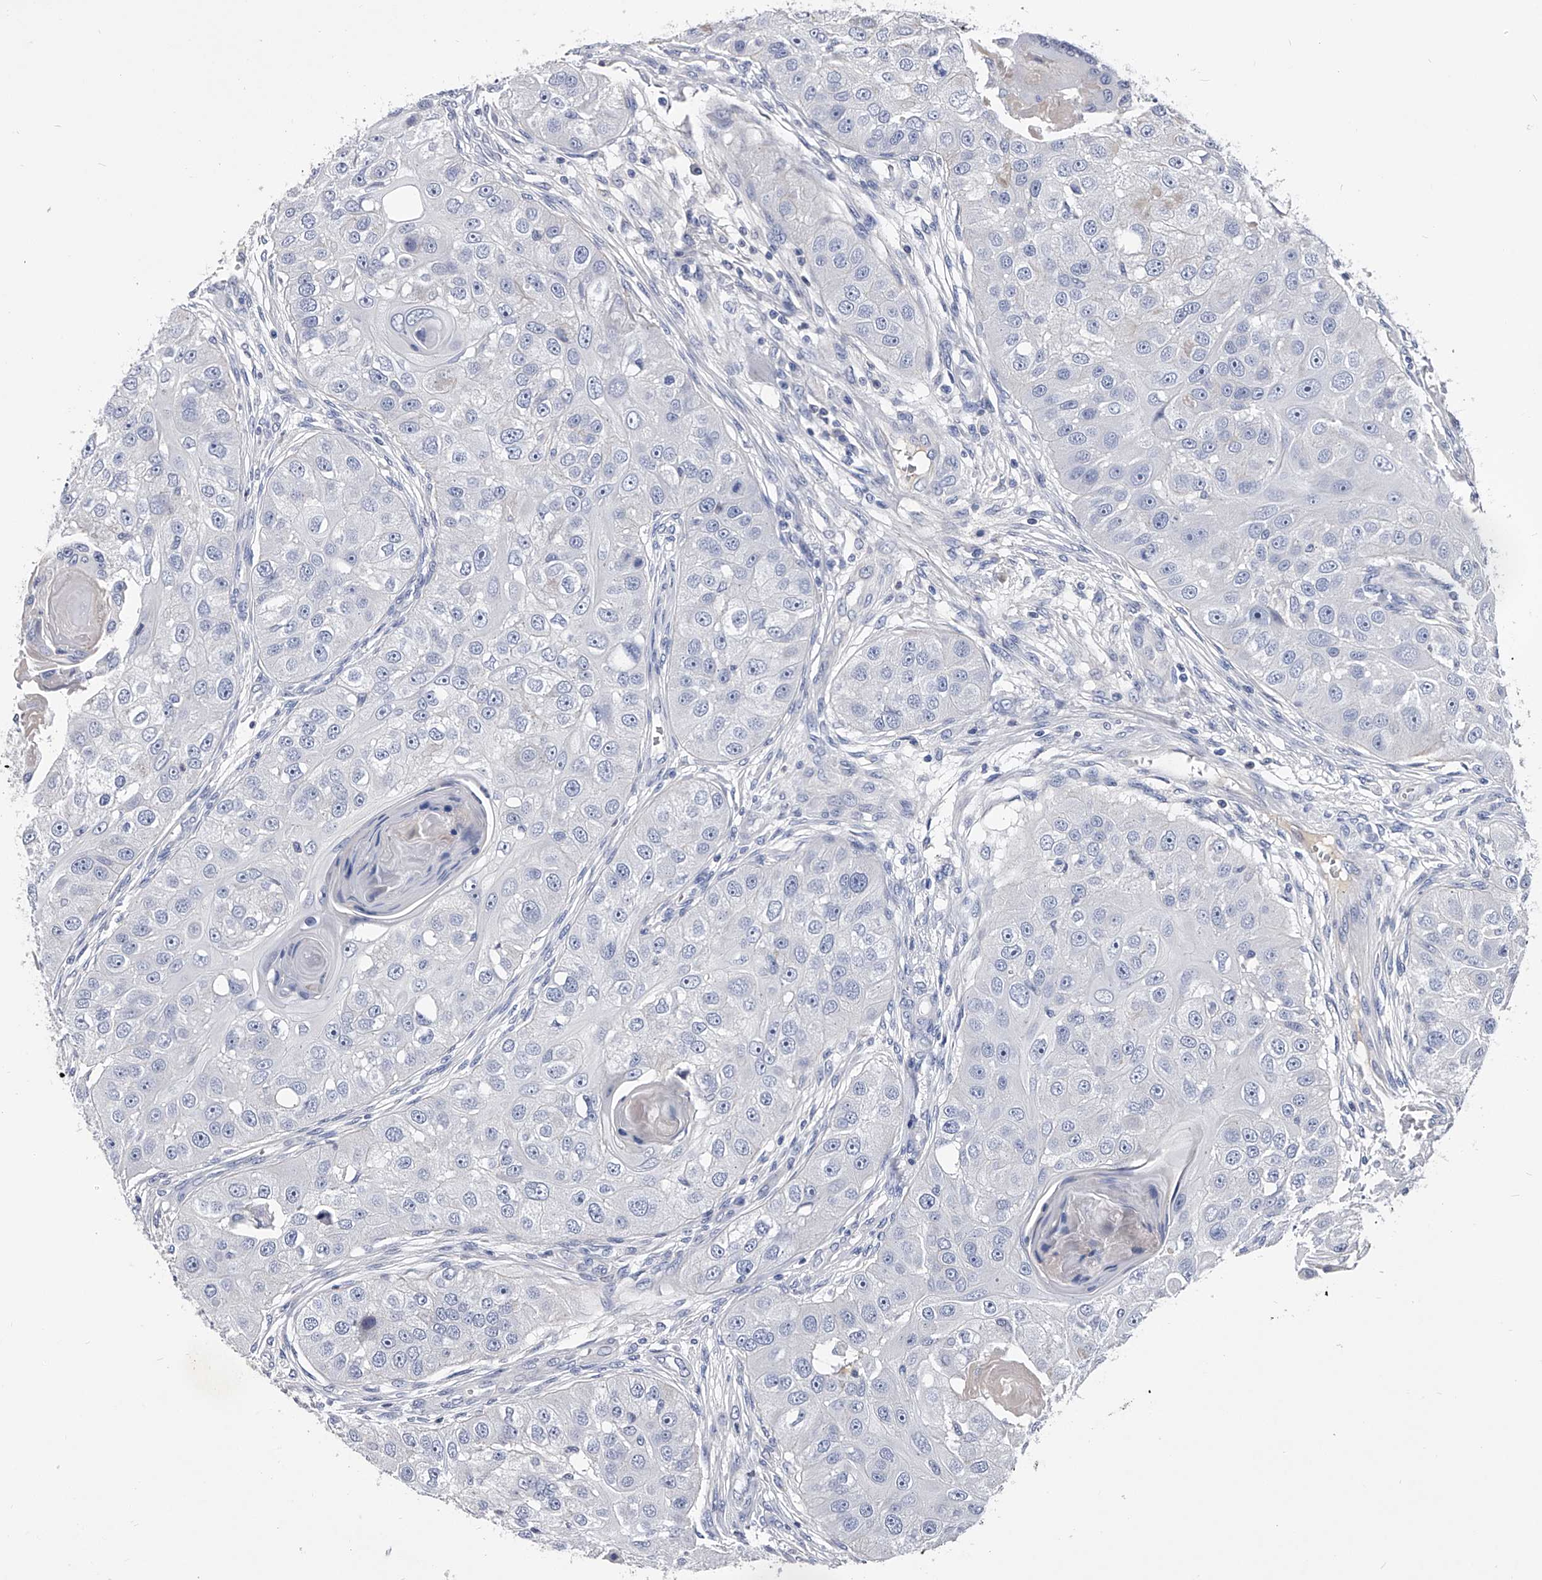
{"staining": {"intensity": "negative", "quantity": "none", "location": "none"}, "tissue": "head and neck cancer", "cell_type": "Tumor cells", "image_type": "cancer", "snomed": [{"axis": "morphology", "description": "Normal tissue, NOS"}, {"axis": "morphology", "description": "Squamous cell carcinoma, NOS"}, {"axis": "topography", "description": "Skeletal muscle"}, {"axis": "topography", "description": "Head-Neck"}], "caption": "IHC photomicrograph of neoplastic tissue: head and neck cancer (squamous cell carcinoma) stained with DAB (3,3'-diaminobenzidine) demonstrates no significant protein staining in tumor cells. (DAB (3,3'-diaminobenzidine) immunohistochemistry (IHC) visualized using brightfield microscopy, high magnification).", "gene": "EFCAB7", "patient": {"sex": "male", "age": 51}}